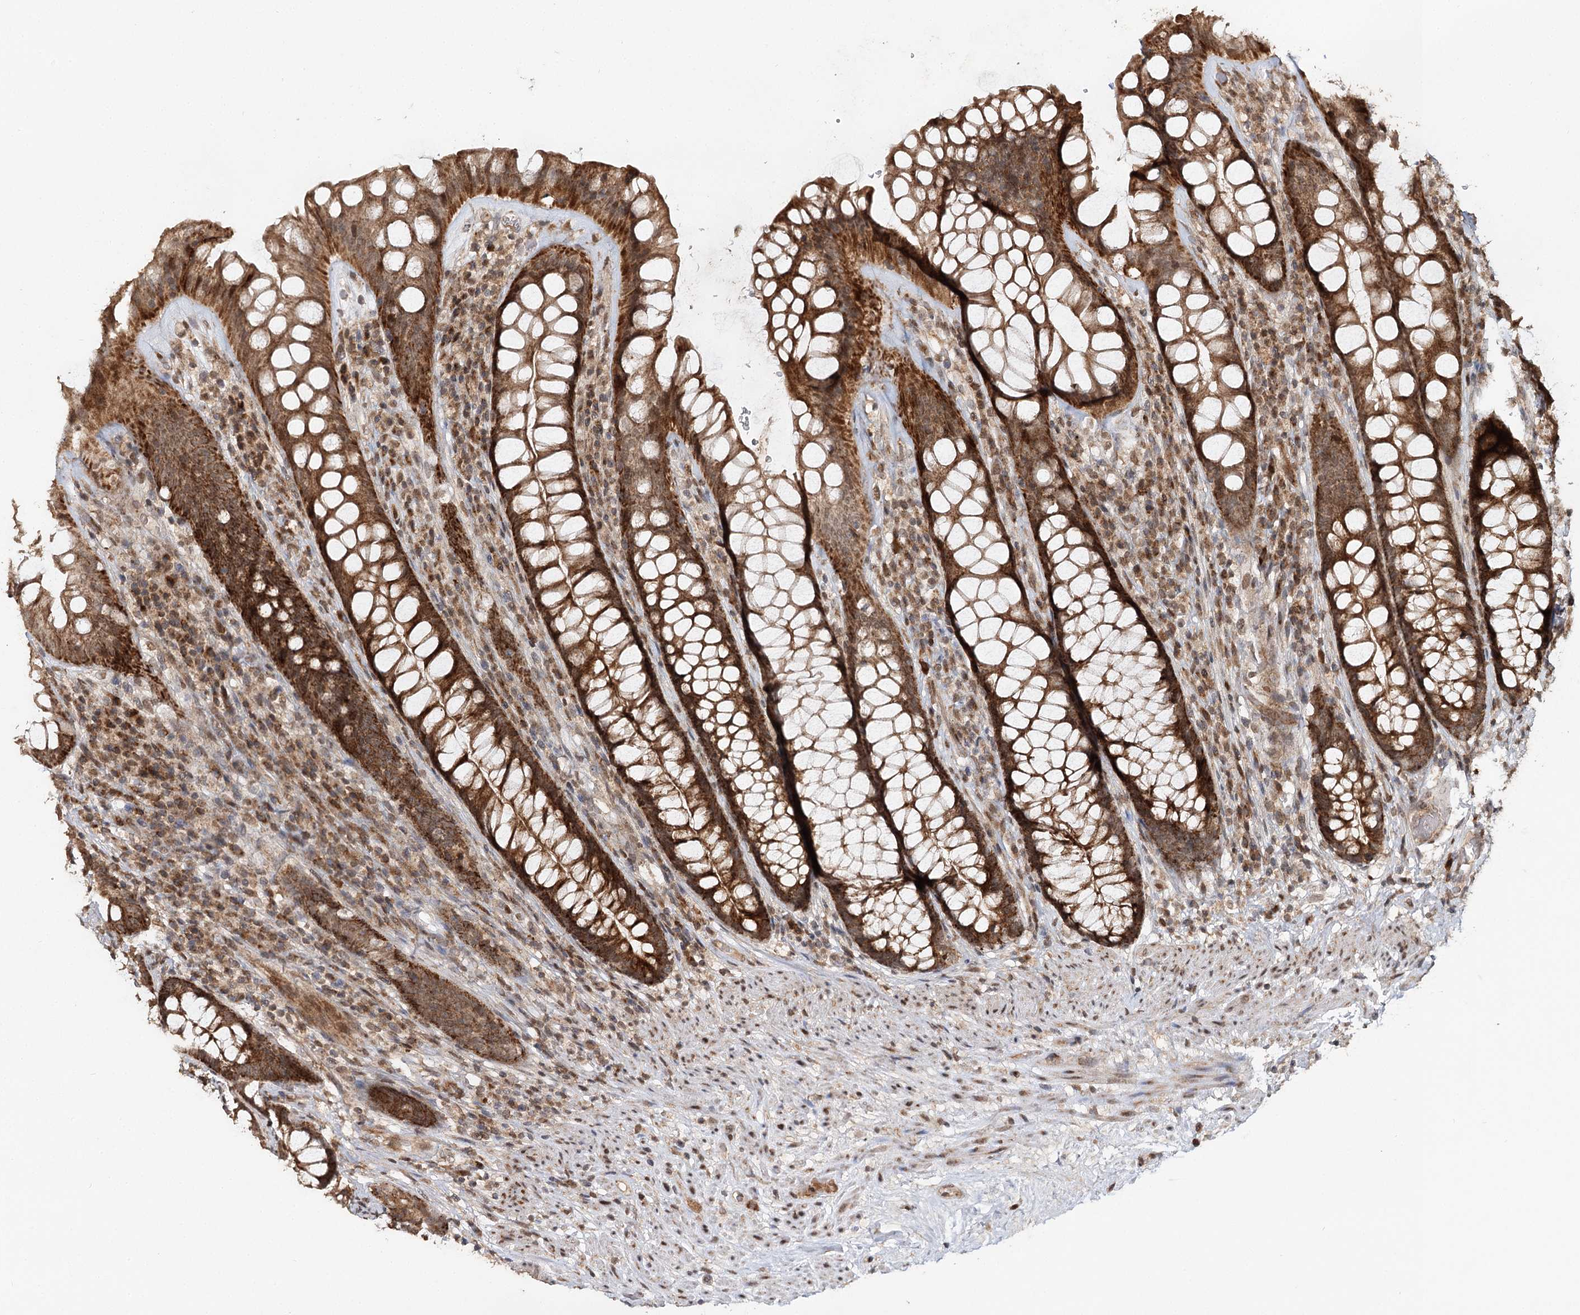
{"staining": {"intensity": "strong", "quantity": ">75%", "location": "cytoplasmic/membranous"}, "tissue": "rectum", "cell_type": "Glandular cells", "image_type": "normal", "snomed": [{"axis": "morphology", "description": "Normal tissue, NOS"}, {"axis": "topography", "description": "Rectum"}], "caption": "Strong cytoplasmic/membranous protein staining is seen in about >75% of glandular cells in rectum. The protein of interest is shown in brown color, while the nuclei are stained blue.", "gene": "ZNRF3", "patient": {"sex": "male", "age": 74}}